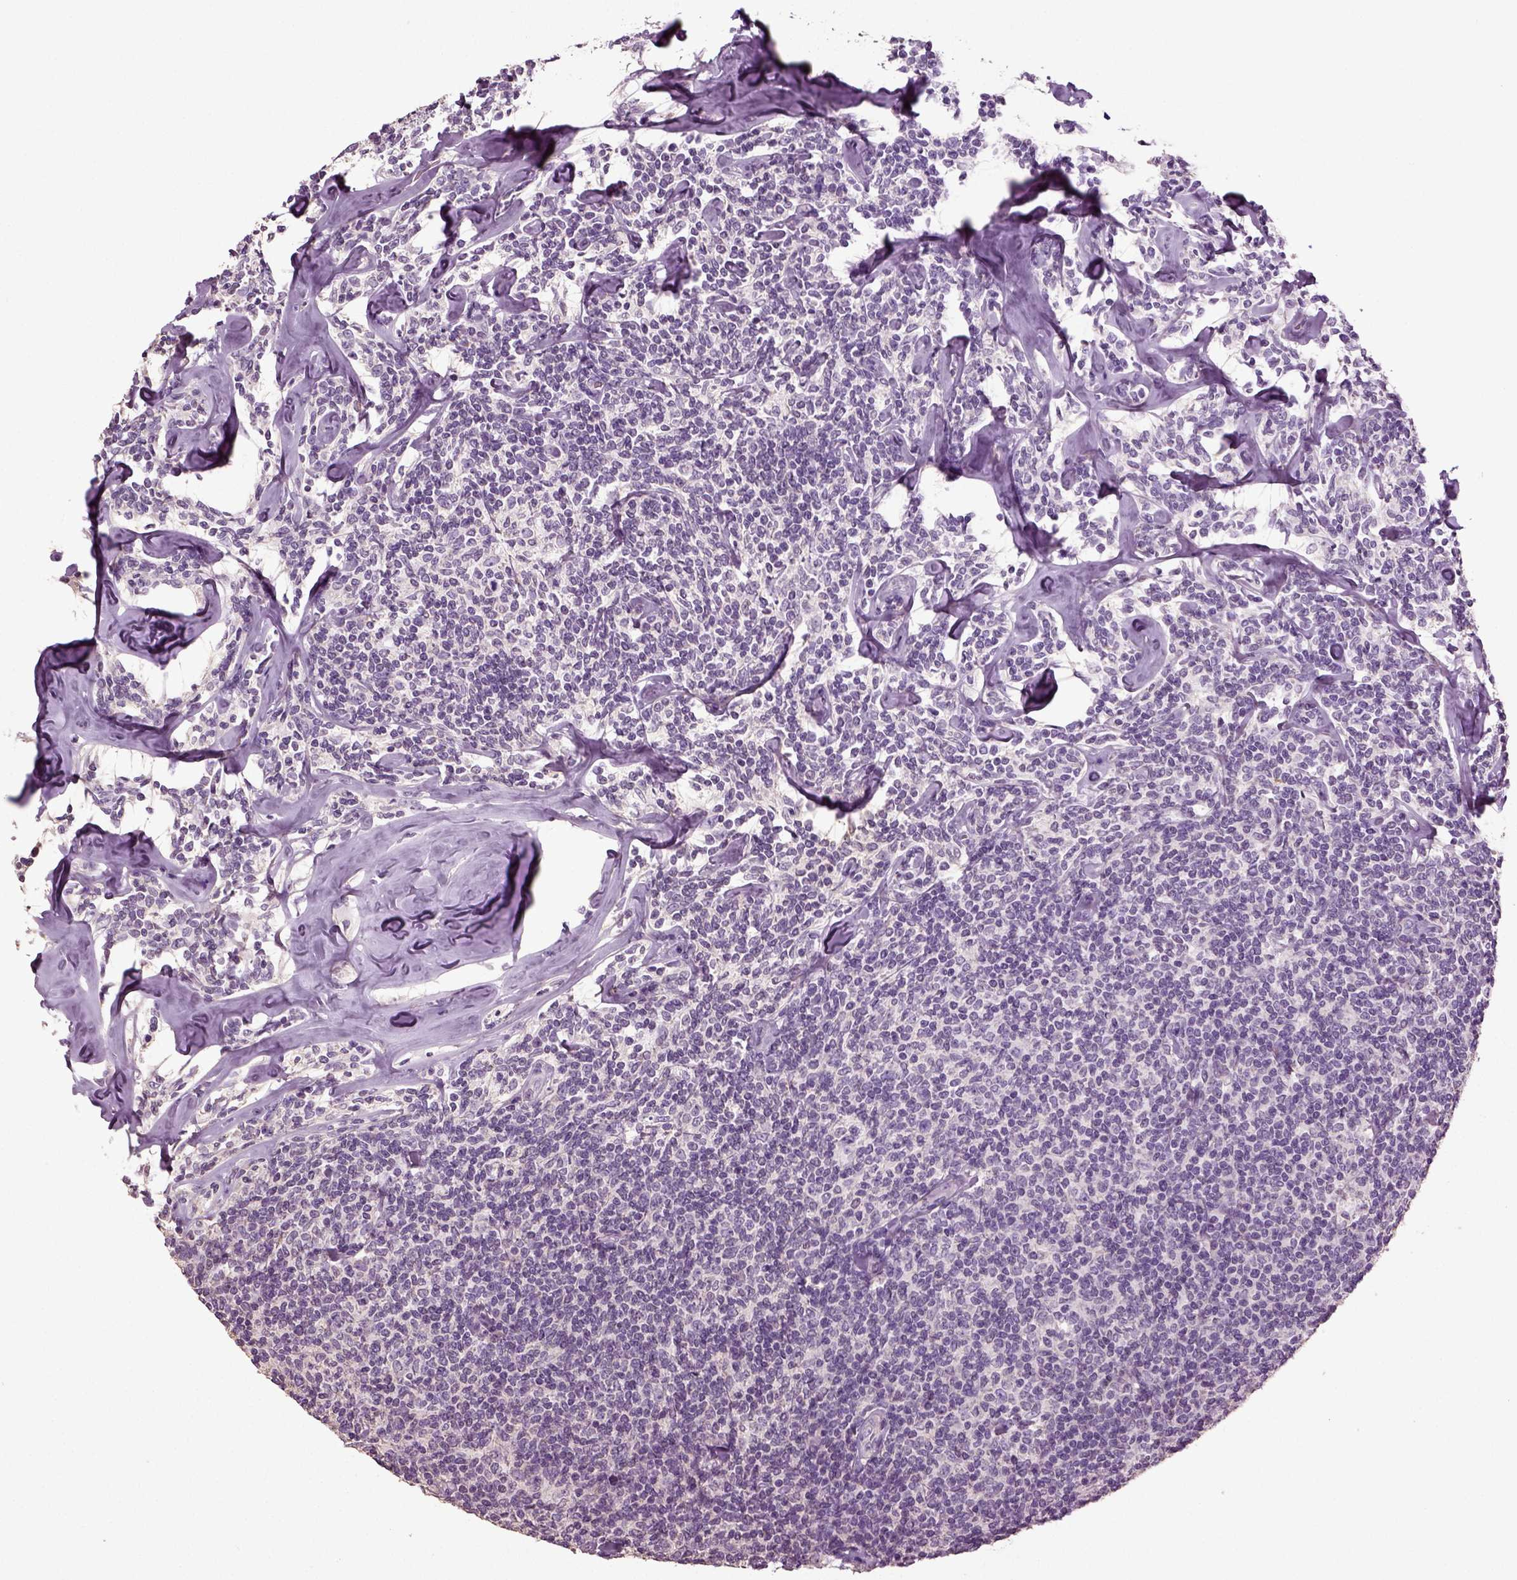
{"staining": {"intensity": "negative", "quantity": "none", "location": "none"}, "tissue": "lymphoma", "cell_type": "Tumor cells", "image_type": "cancer", "snomed": [{"axis": "morphology", "description": "Malignant lymphoma, non-Hodgkin's type, Low grade"}, {"axis": "topography", "description": "Lymph node"}], "caption": "Immunohistochemistry (IHC) histopathology image of neoplastic tissue: lymphoma stained with DAB (3,3'-diaminobenzidine) reveals no significant protein expression in tumor cells.", "gene": "DEFB118", "patient": {"sex": "female", "age": 56}}